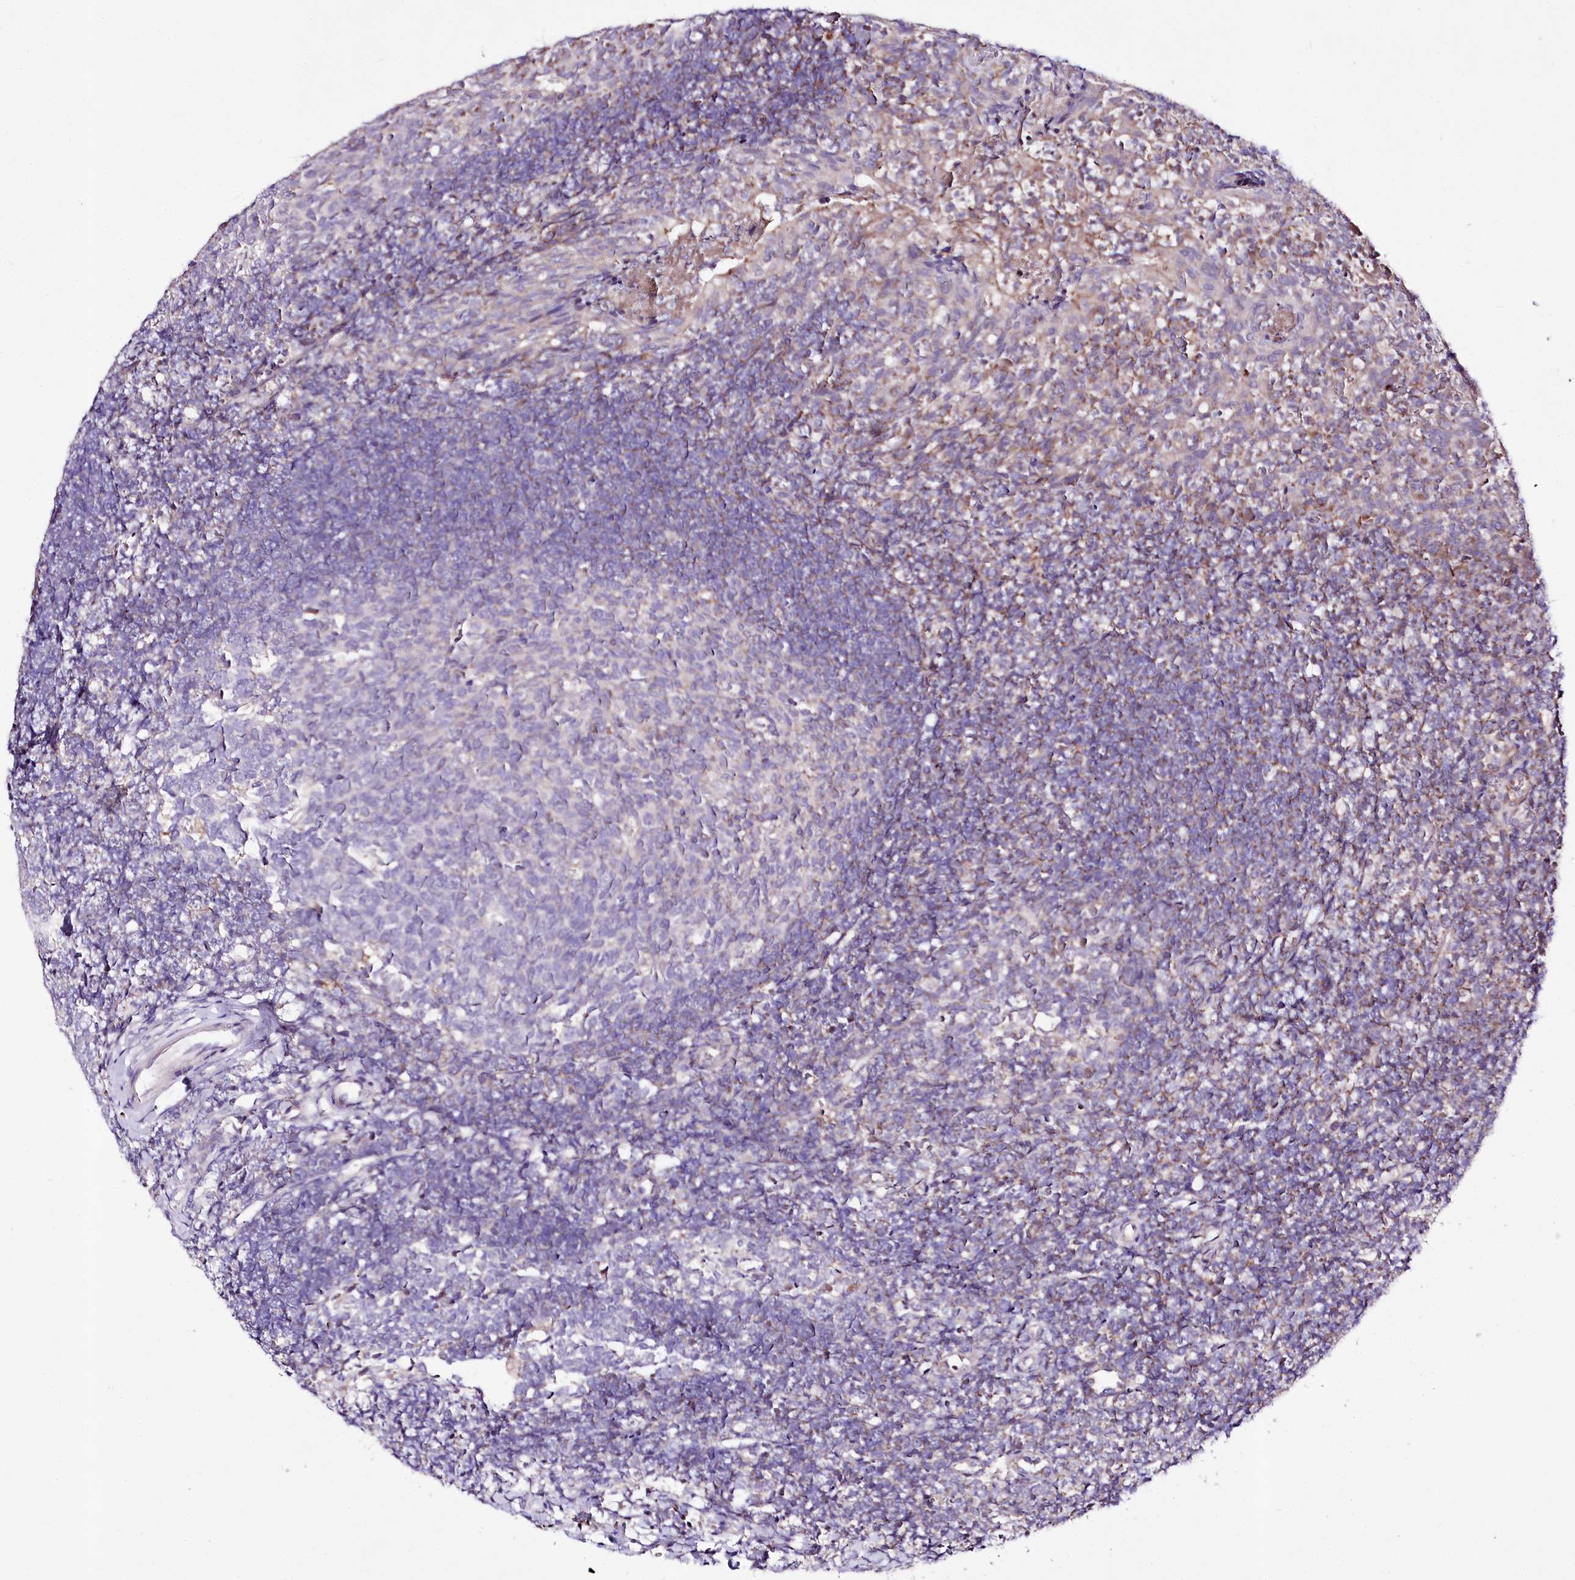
{"staining": {"intensity": "moderate", "quantity": "<25%", "location": "cytoplasmic/membranous"}, "tissue": "tonsil", "cell_type": "Germinal center cells", "image_type": "normal", "snomed": [{"axis": "morphology", "description": "Normal tissue, NOS"}, {"axis": "topography", "description": "Tonsil"}], "caption": "Immunohistochemical staining of benign human tonsil displays low levels of moderate cytoplasmic/membranous expression in about <25% of germinal center cells.", "gene": "ATE1", "patient": {"sex": "female", "age": 10}}